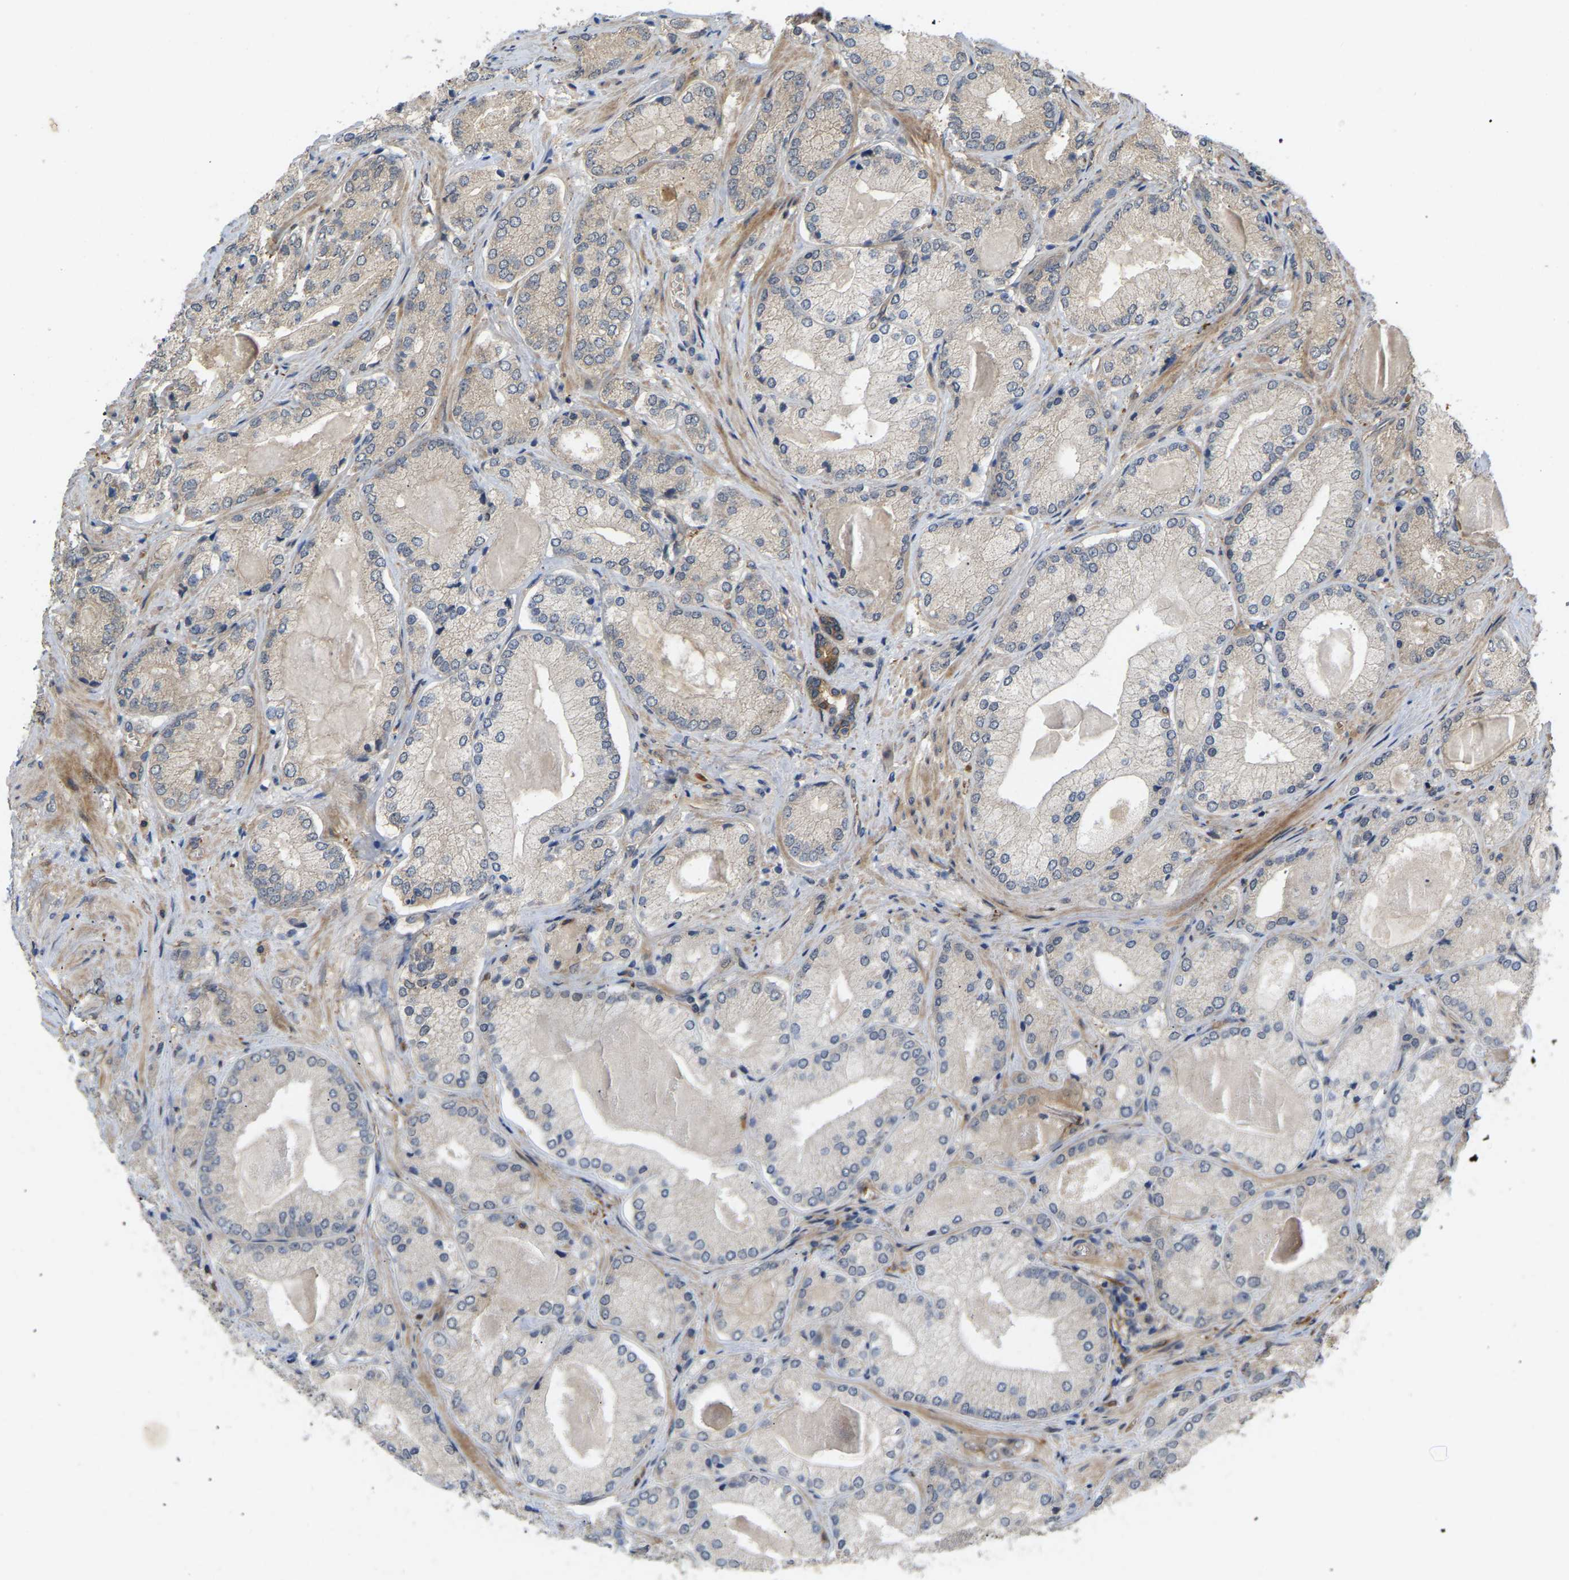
{"staining": {"intensity": "negative", "quantity": "none", "location": "none"}, "tissue": "prostate cancer", "cell_type": "Tumor cells", "image_type": "cancer", "snomed": [{"axis": "morphology", "description": "Adenocarcinoma, Low grade"}, {"axis": "topography", "description": "Prostate"}], "caption": "Tumor cells show no significant staining in prostate cancer (adenocarcinoma (low-grade)).", "gene": "LIMK2", "patient": {"sex": "male", "age": 65}}